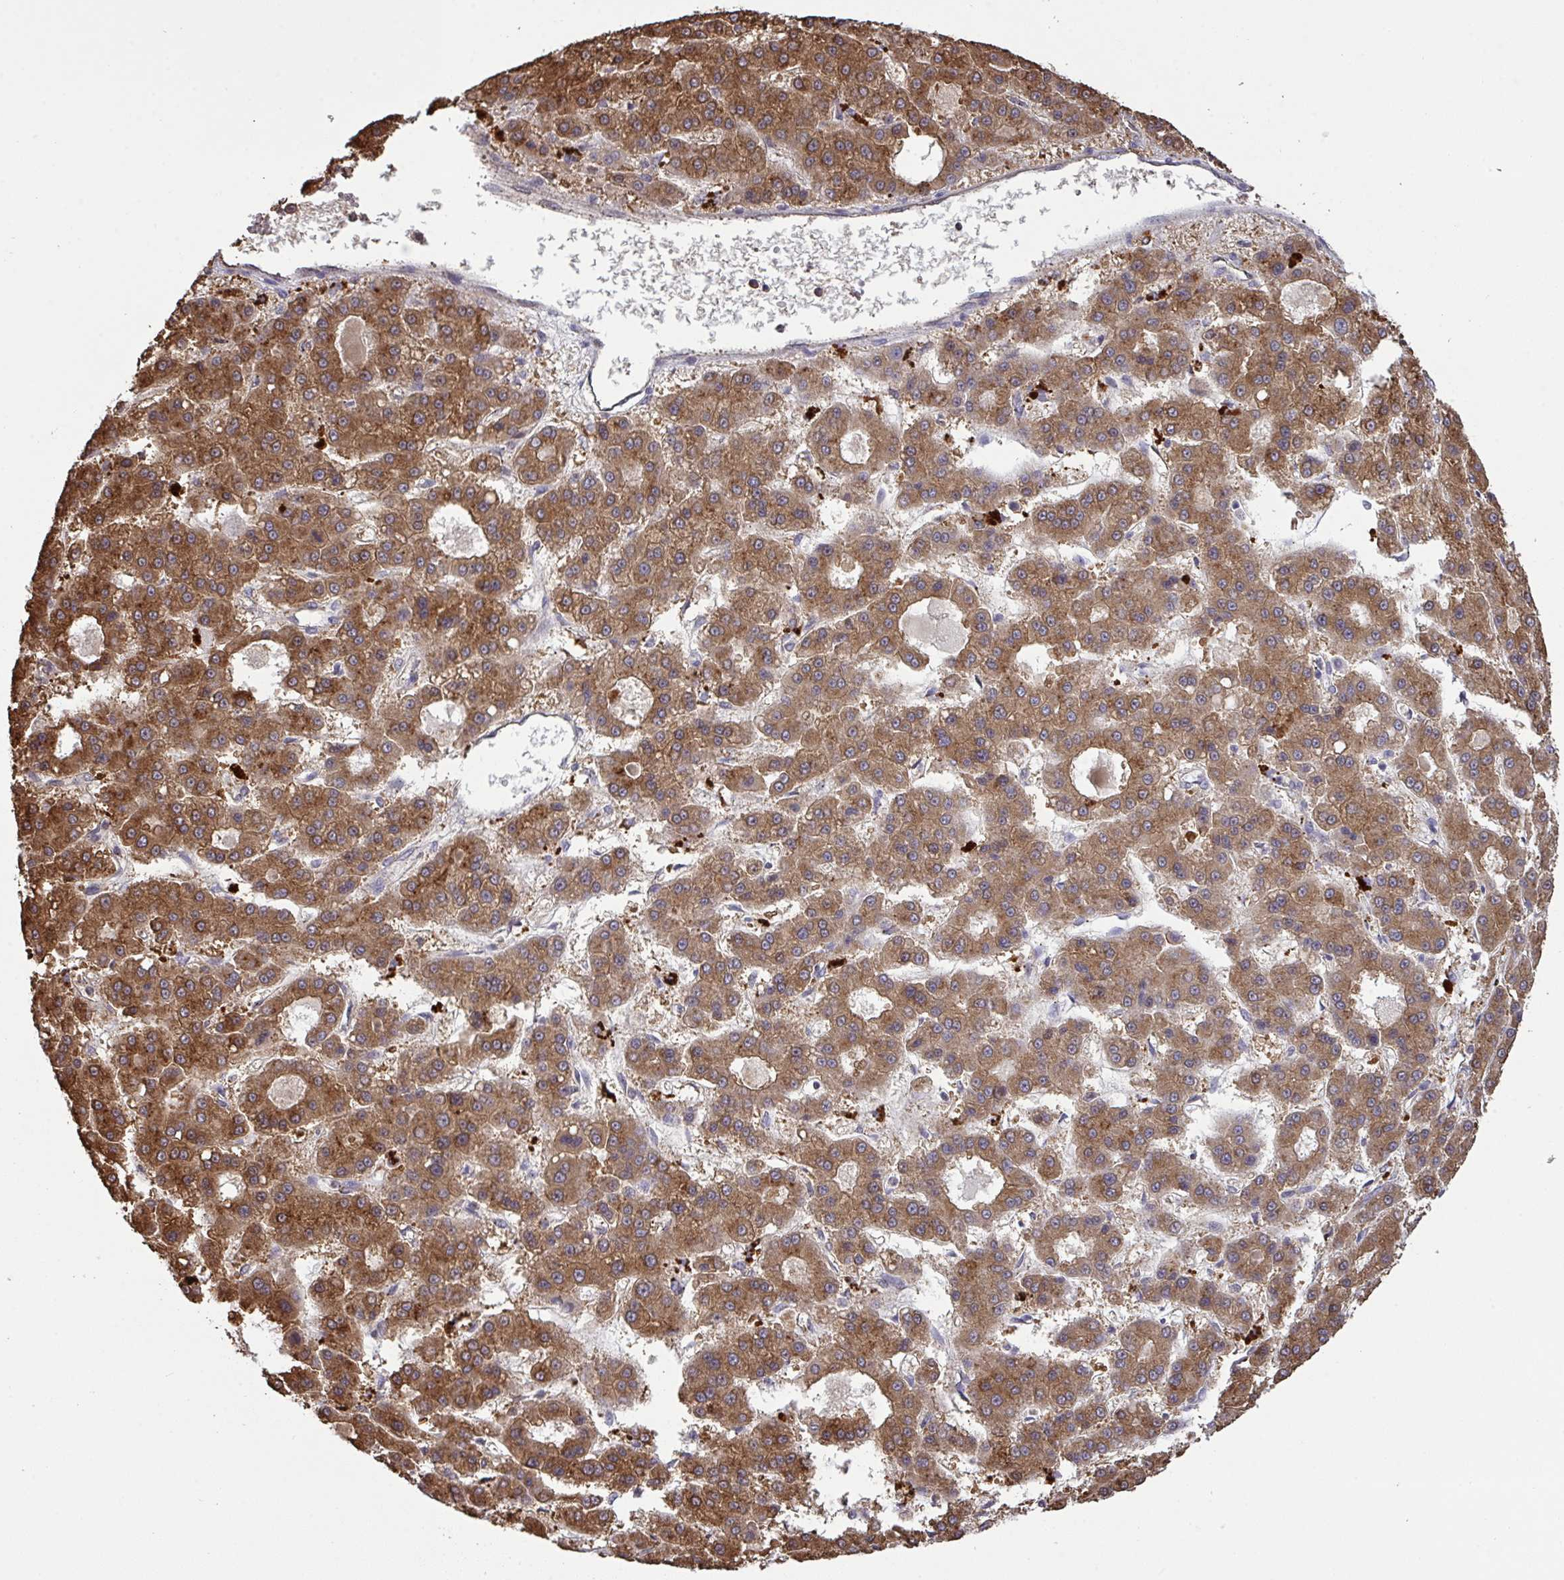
{"staining": {"intensity": "moderate", "quantity": ">75%", "location": "cytoplasmic/membranous"}, "tissue": "liver cancer", "cell_type": "Tumor cells", "image_type": "cancer", "snomed": [{"axis": "morphology", "description": "Carcinoma, Hepatocellular, NOS"}, {"axis": "topography", "description": "Liver"}], "caption": "This micrograph reveals immunohistochemistry (IHC) staining of human liver hepatocellular carcinoma, with medium moderate cytoplasmic/membranous staining in approximately >75% of tumor cells.", "gene": "C12orf57", "patient": {"sex": "male", "age": 70}}